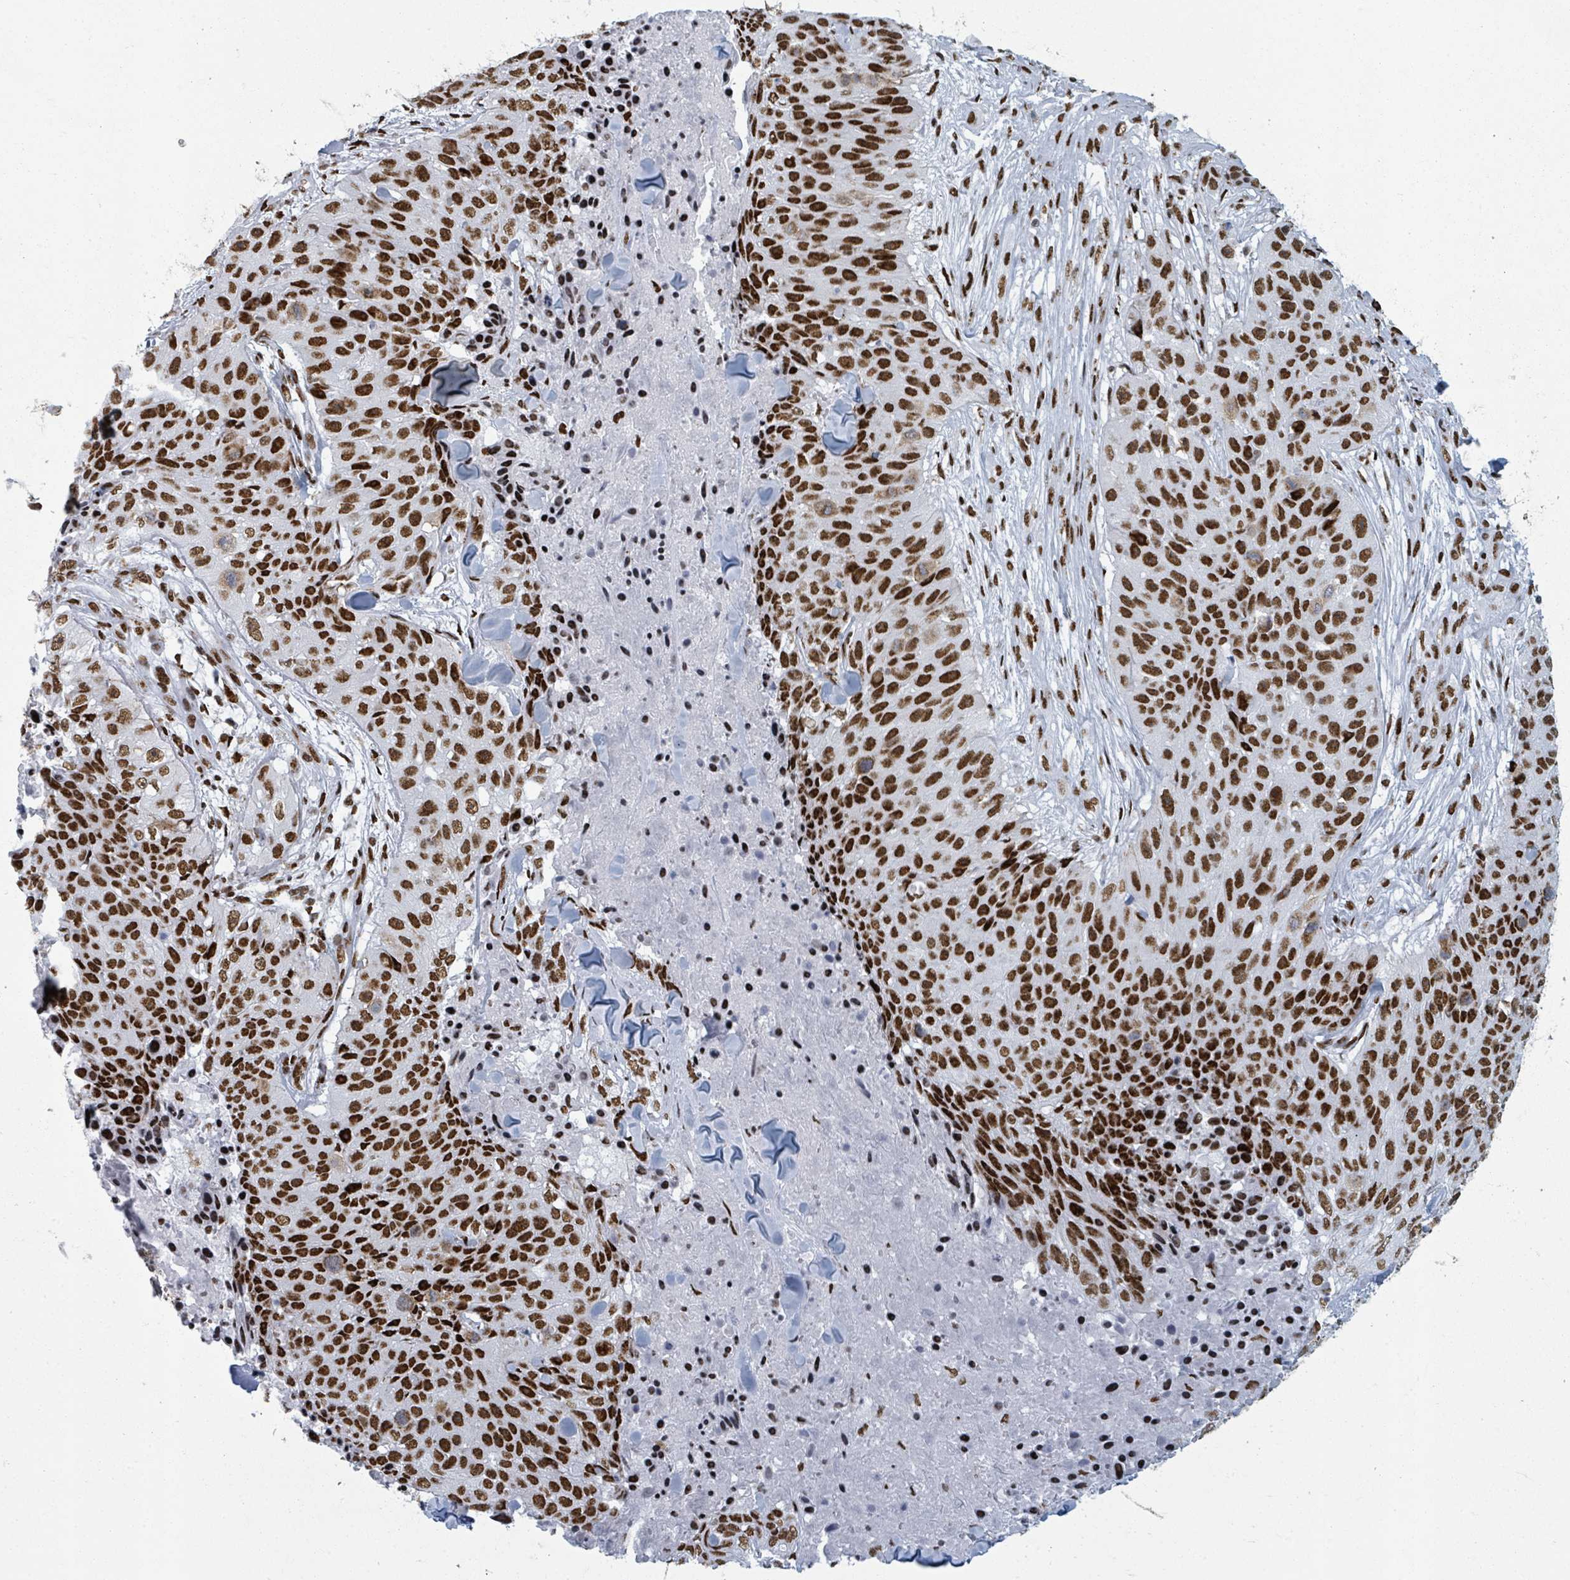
{"staining": {"intensity": "strong", "quantity": ">75%", "location": "nuclear"}, "tissue": "skin cancer", "cell_type": "Tumor cells", "image_type": "cancer", "snomed": [{"axis": "morphology", "description": "Squamous cell carcinoma, NOS"}, {"axis": "topography", "description": "Skin"}], "caption": "Skin cancer stained with a protein marker shows strong staining in tumor cells.", "gene": "DHX16", "patient": {"sex": "female", "age": 87}}